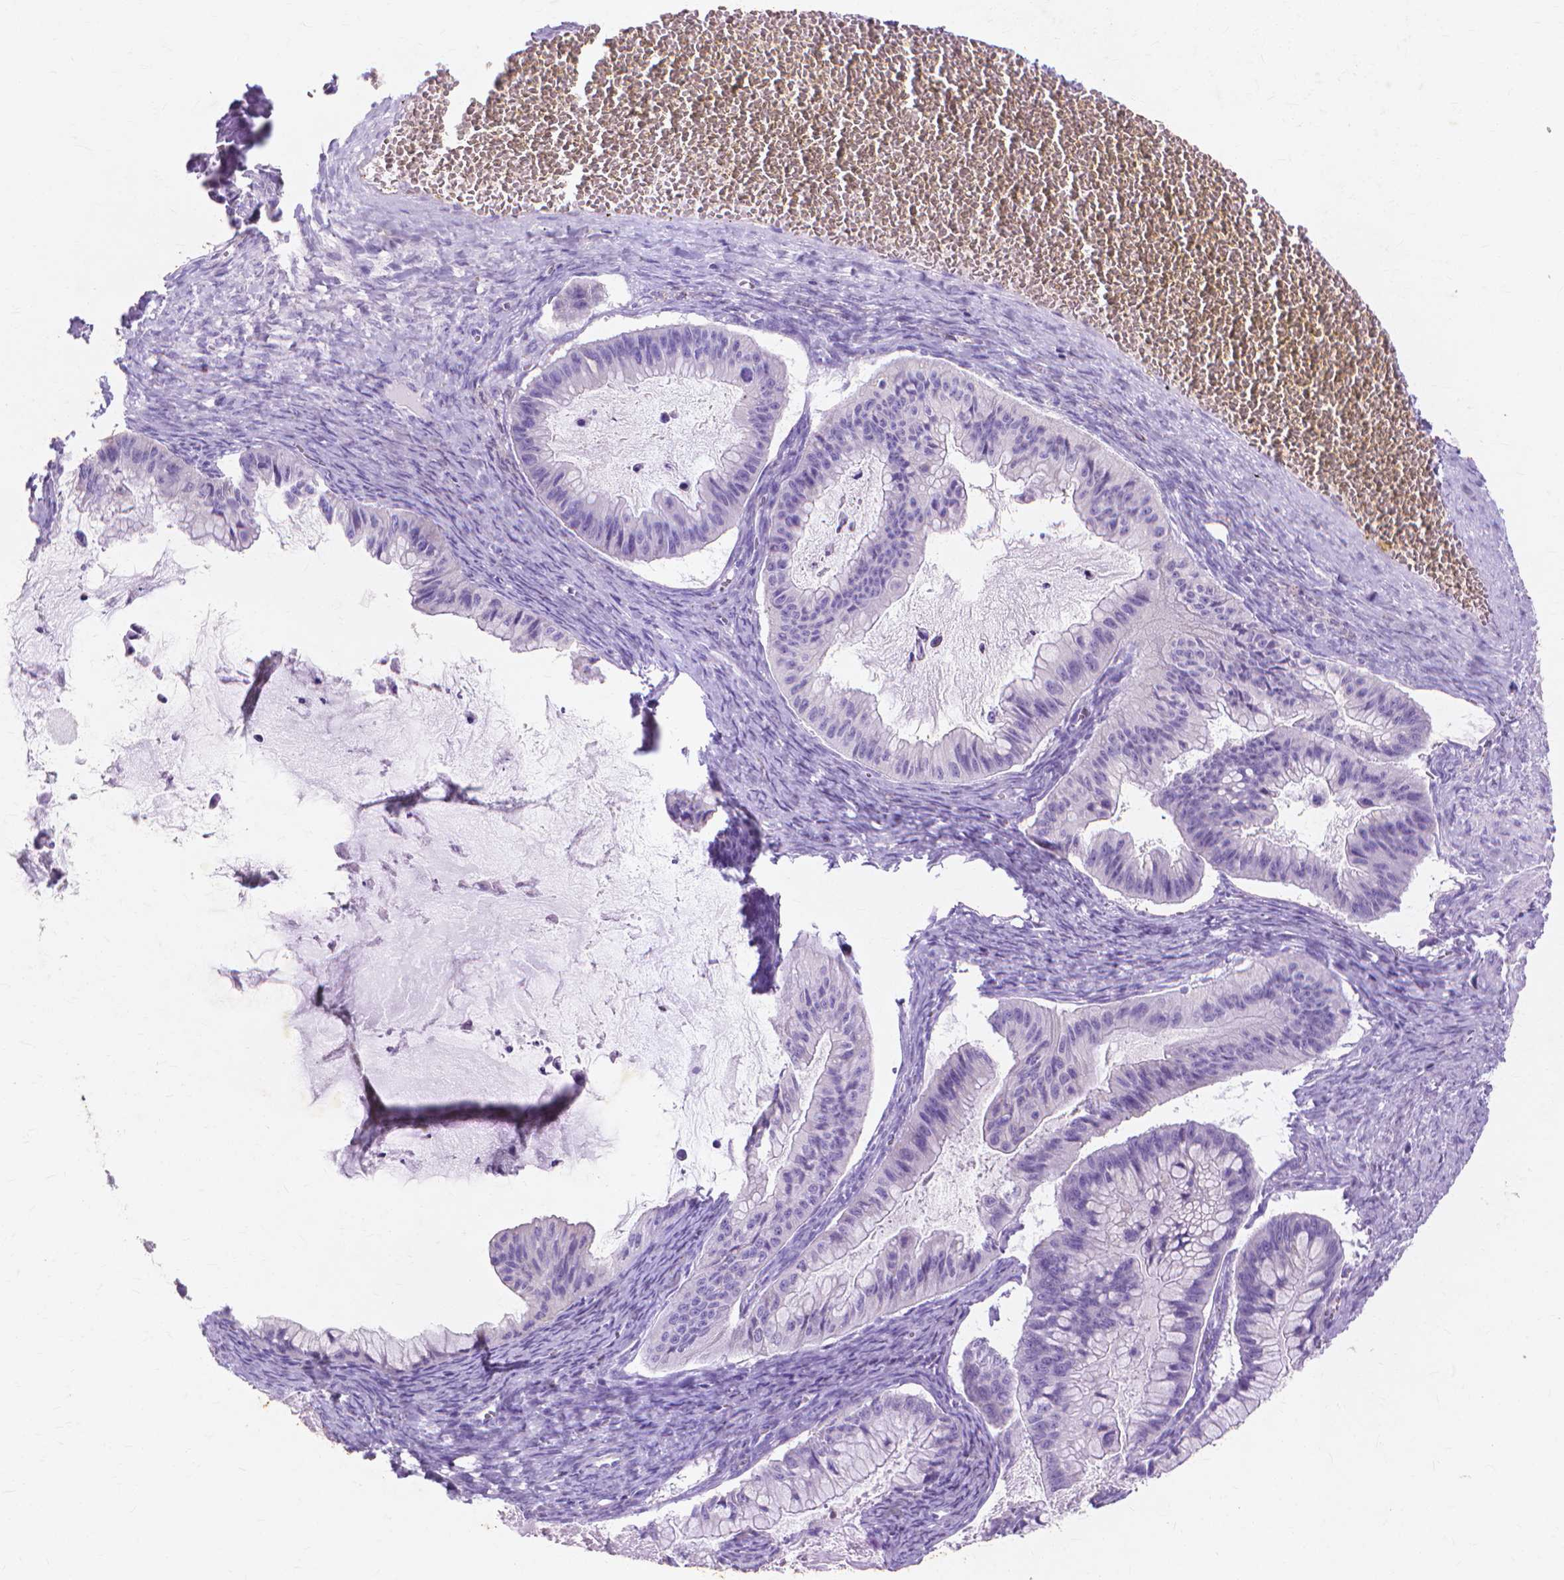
{"staining": {"intensity": "negative", "quantity": "none", "location": "none"}, "tissue": "ovarian cancer", "cell_type": "Tumor cells", "image_type": "cancer", "snomed": [{"axis": "morphology", "description": "Cystadenocarcinoma, mucinous, NOS"}, {"axis": "topography", "description": "Ovary"}], "caption": "This is an immunohistochemistry histopathology image of mucinous cystadenocarcinoma (ovarian). There is no positivity in tumor cells.", "gene": "MMP11", "patient": {"sex": "female", "age": 72}}